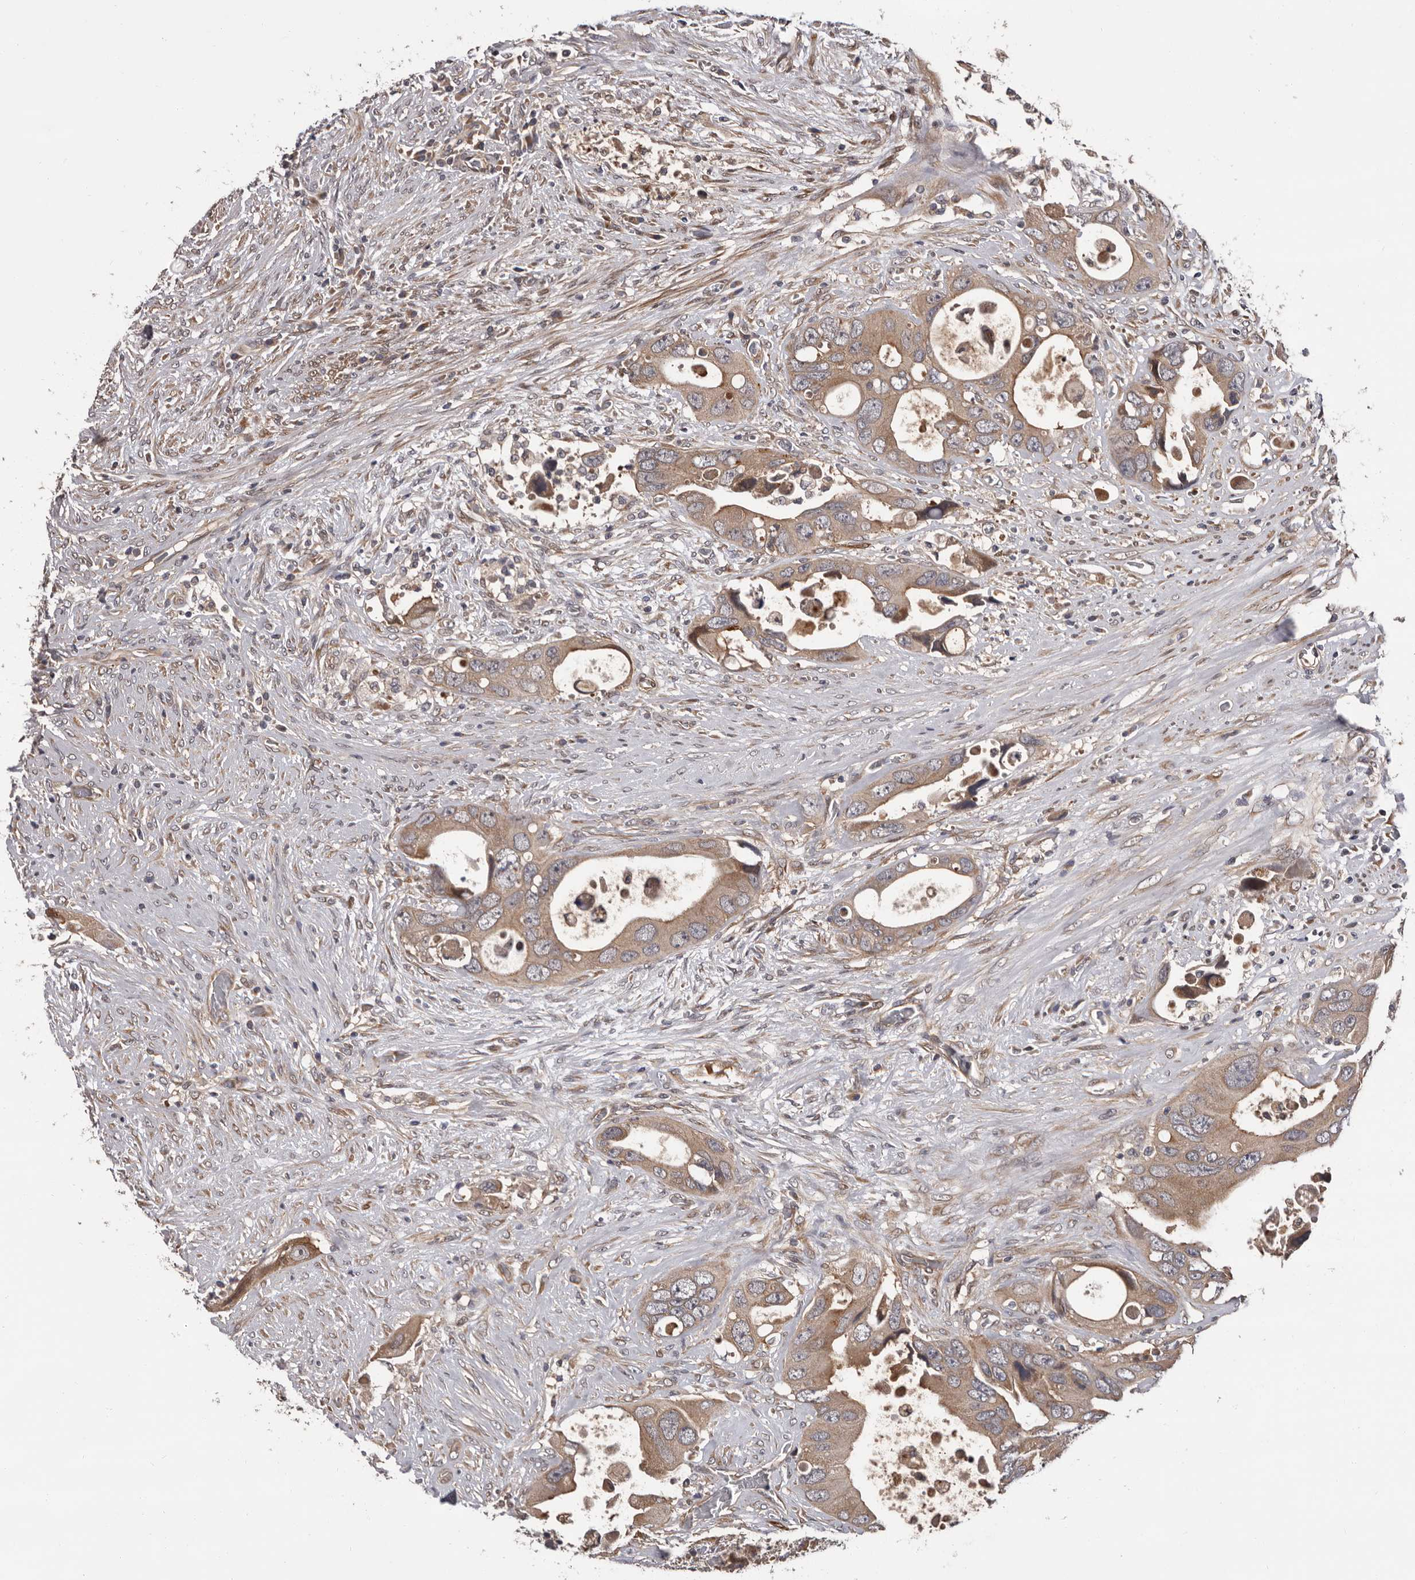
{"staining": {"intensity": "moderate", "quantity": ">75%", "location": "cytoplasmic/membranous"}, "tissue": "colorectal cancer", "cell_type": "Tumor cells", "image_type": "cancer", "snomed": [{"axis": "morphology", "description": "Adenocarcinoma, NOS"}, {"axis": "topography", "description": "Rectum"}], "caption": "This histopathology image displays colorectal cancer stained with immunohistochemistry to label a protein in brown. The cytoplasmic/membranous of tumor cells show moderate positivity for the protein. Nuclei are counter-stained blue.", "gene": "PRKD1", "patient": {"sex": "male", "age": 70}}